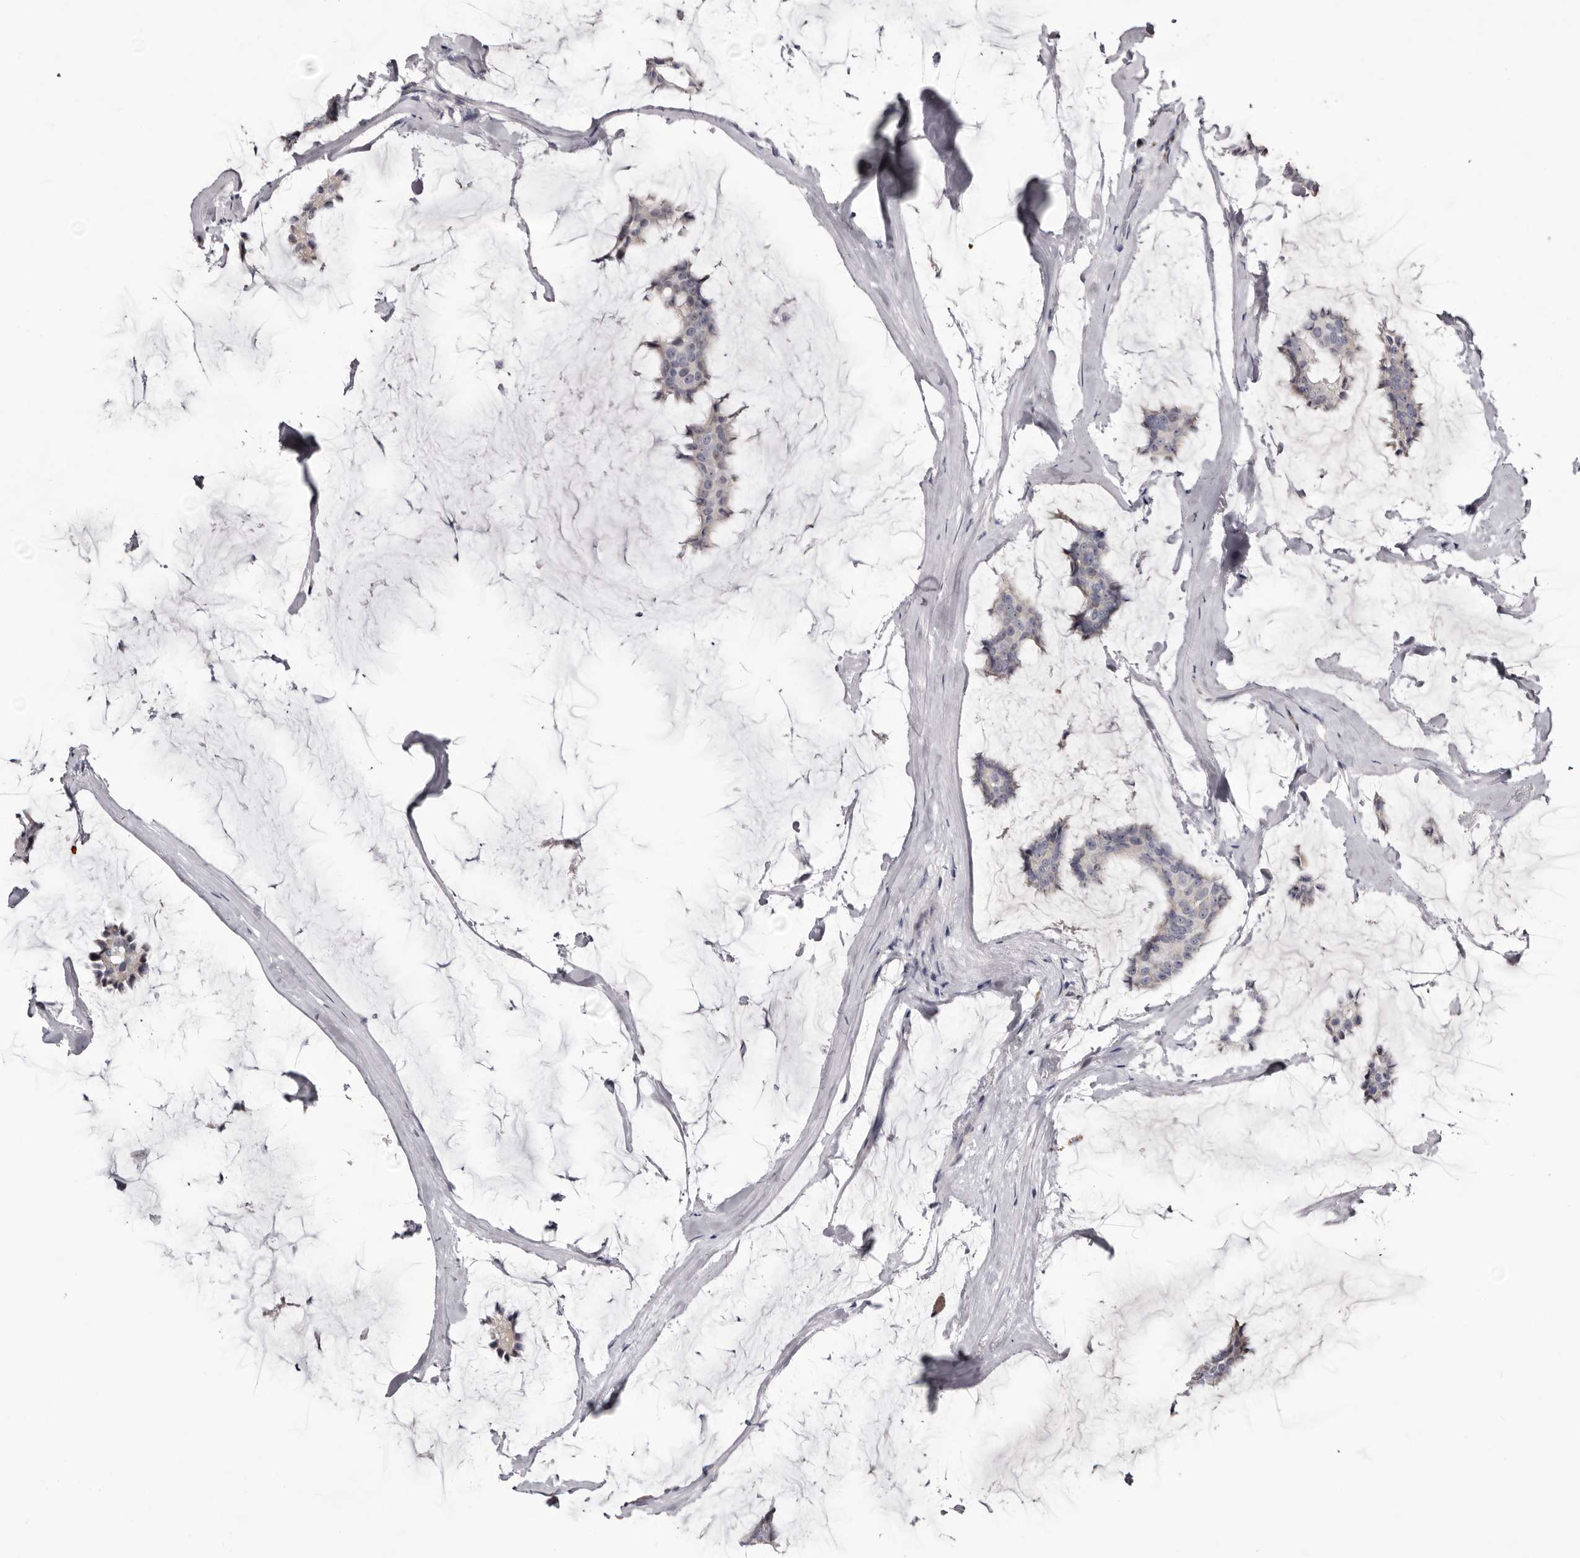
{"staining": {"intensity": "negative", "quantity": "none", "location": "none"}, "tissue": "breast cancer", "cell_type": "Tumor cells", "image_type": "cancer", "snomed": [{"axis": "morphology", "description": "Duct carcinoma"}, {"axis": "topography", "description": "Breast"}], "caption": "This photomicrograph is of breast cancer (invasive ductal carcinoma) stained with immunohistochemistry to label a protein in brown with the nuclei are counter-stained blue. There is no expression in tumor cells. (Immunohistochemistry, brightfield microscopy, high magnification).", "gene": "CASQ1", "patient": {"sex": "female", "age": 93}}